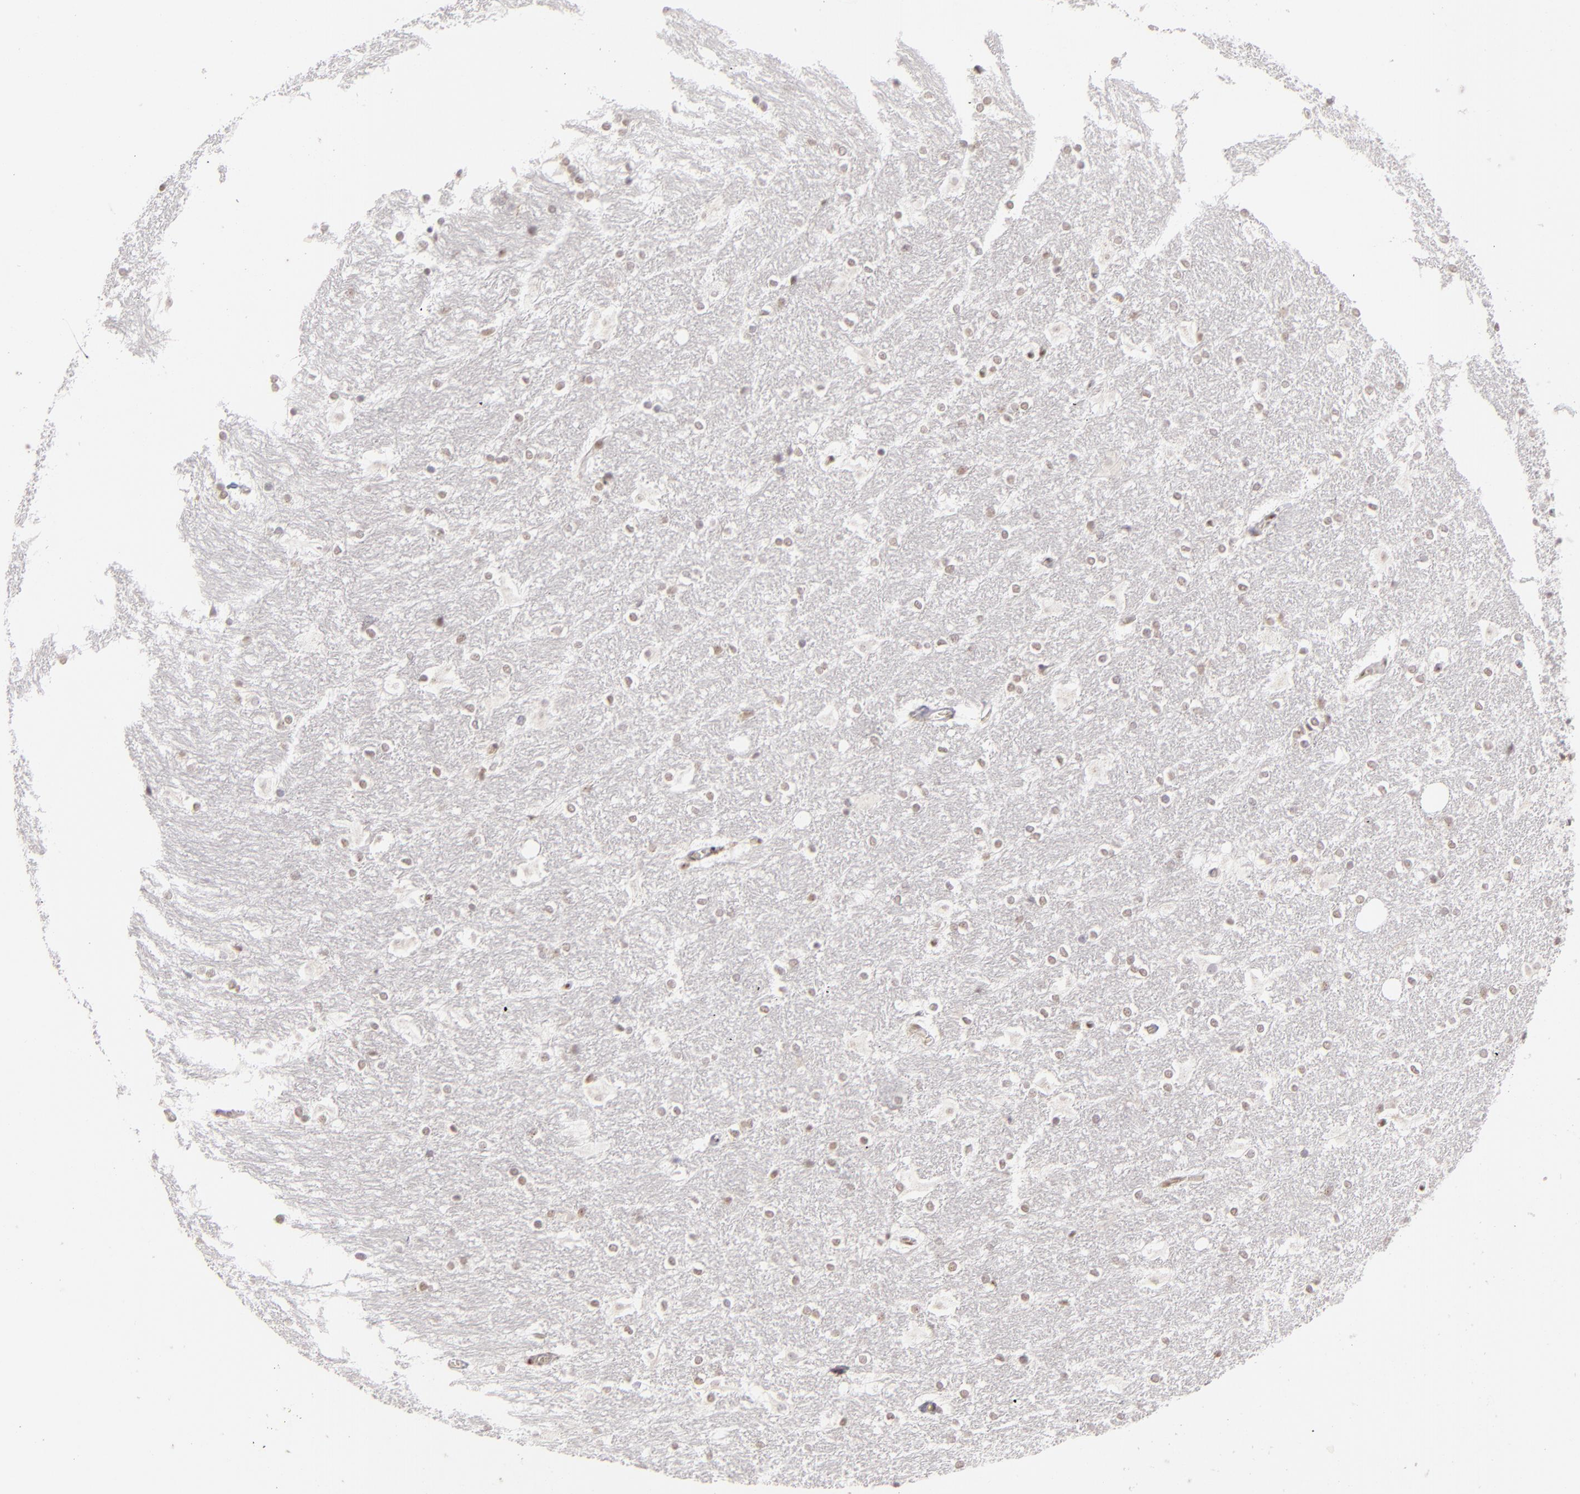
{"staining": {"intensity": "weak", "quantity": "25%-75%", "location": "nuclear"}, "tissue": "hippocampus", "cell_type": "Glial cells", "image_type": "normal", "snomed": [{"axis": "morphology", "description": "Normal tissue, NOS"}, {"axis": "topography", "description": "Hippocampus"}], "caption": "Hippocampus stained with immunohistochemistry exhibits weak nuclear positivity in about 25%-75% of glial cells.", "gene": "DAXX", "patient": {"sex": "female", "age": 19}}